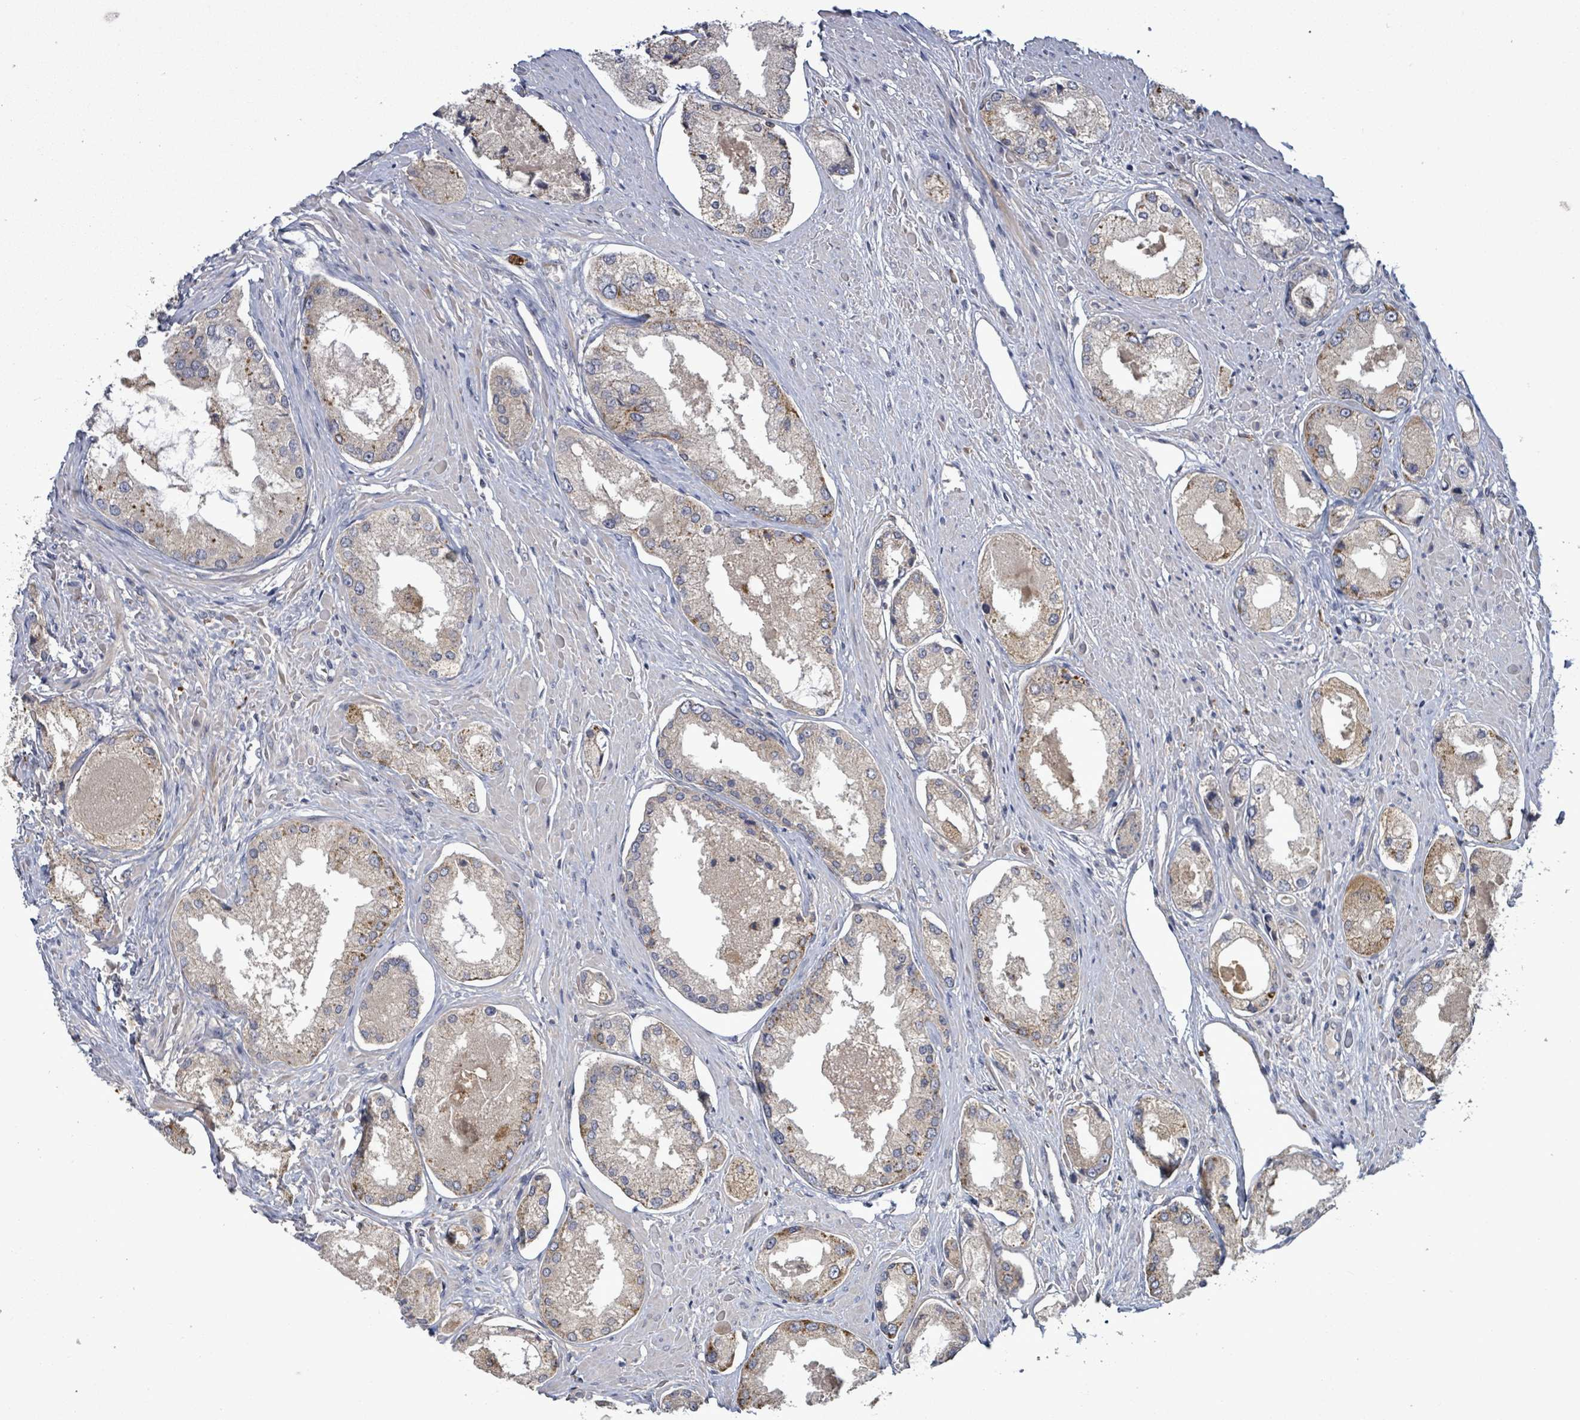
{"staining": {"intensity": "moderate", "quantity": "<25%", "location": "cytoplasmic/membranous"}, "tissue": "prostate cancer", "cell_type": "Tumor cells", "image_type": "cancer", "snomed": [{"axis": "morphology", "description": "Adenocarcinoma, Low grade"}, {"axis": "topography", "description": "Prostate"}], "caption": "Immunohistochemistry (DAB) staining of prostate cancer reveals moderate cytoplasmic/membranous protein positivity in about <25% of tumor cells. (DAB (3,3'-diaminobenzidine) = brown stain, brightfield microscopy at high magnification).", "gene": "SERPINE3", "patient": {"sex": "male", "age": 68}}